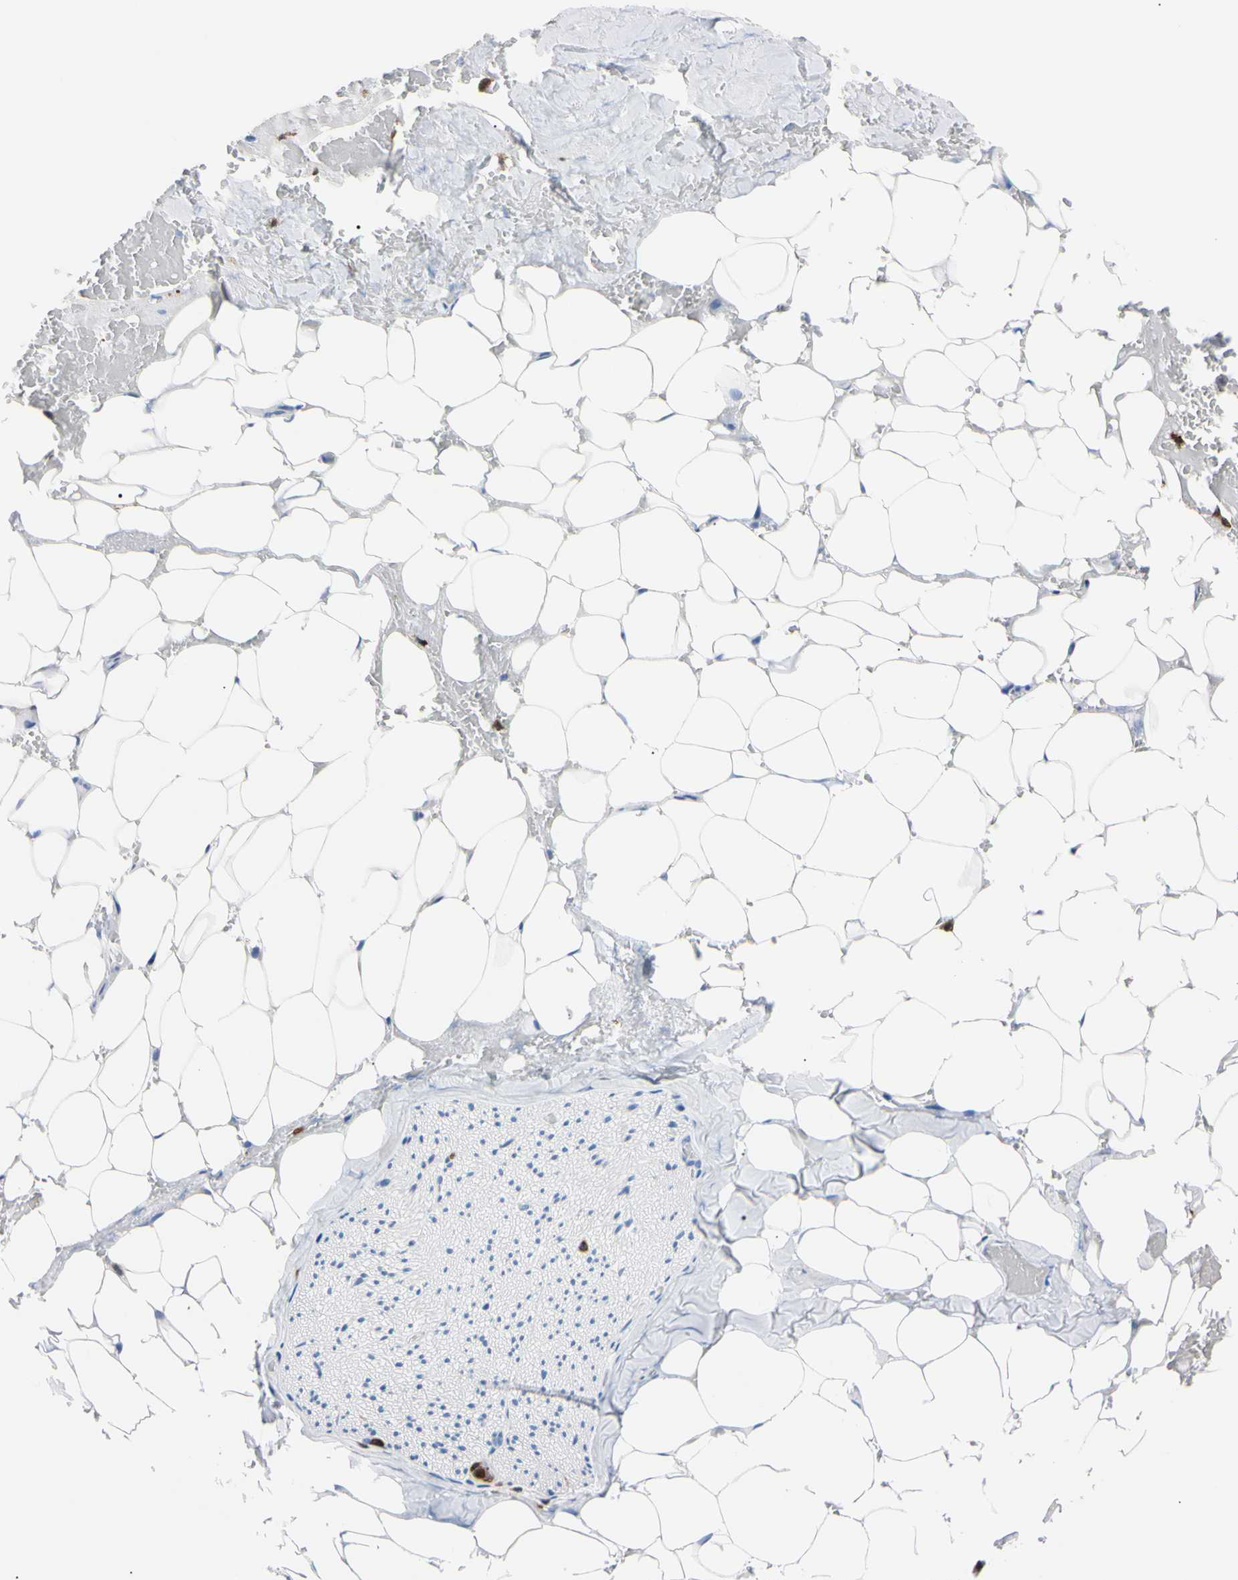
{"staining": {"intensity": "negative", "quantity": "none", "location": "none"}, "tissue": "adipose tissue", "cell_type": "Adipocytes", "image_type": "normal", "snomed": [{"axis": "morphology", "description": "Normal tissue, NOS"}, {"axis": "topography", "description": "Peripheral nerve tissue"}], "caption": "A high-resolution photomicrograph shows immunohistochemistry (IHC) staining of unremarkable adipose tissue, which displays no significant expression in adipocytes.", "gene": "NCF4", "patient": {"sex": "male", "age": 70}}